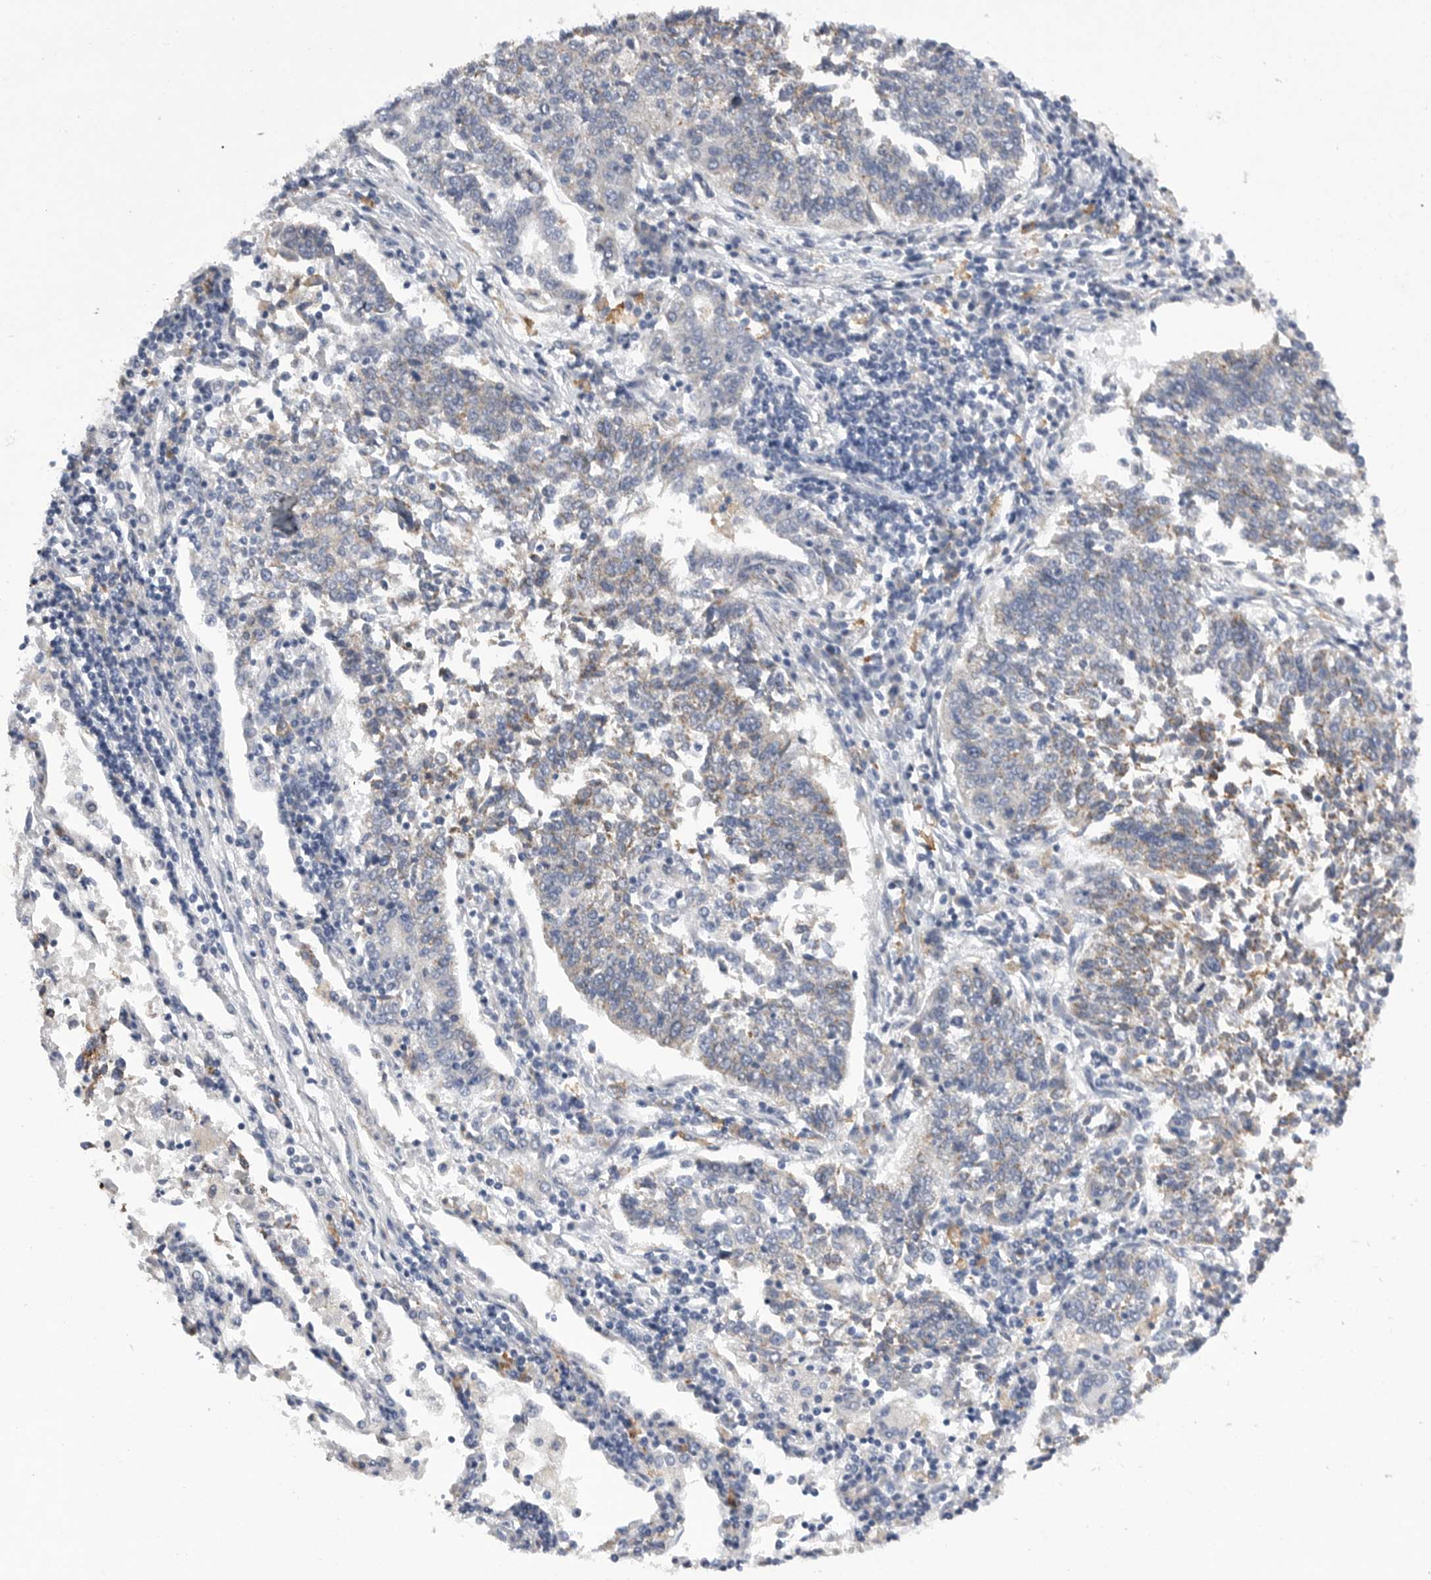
{"staining": {"intensity": "negative", "quantity": "none", "location": "none"}, "tissue": "lung cancer", "cell_type": "Tumor cells", "image_type": "cancer", "snomed": [{"axis": "morphology", "description": "Normal tissue, NOS"}, {"axis": "morphology", "description": "Squamous cell carcinoma, NOS"}, {"axis": "topography", "description": "Cartilage tissue"}, {"axis": "topography", "description": "Lung"}, {"axis": "topography", "description": "Peripheral nerve tissue"}], "caption": "This is an immunohistochemistry histopathology image of squamous cell carcinoma (lung). There is no positivity in tumor cells.", "gene": "EDEM3", "patient": {"sex": "female", "age": 49}}